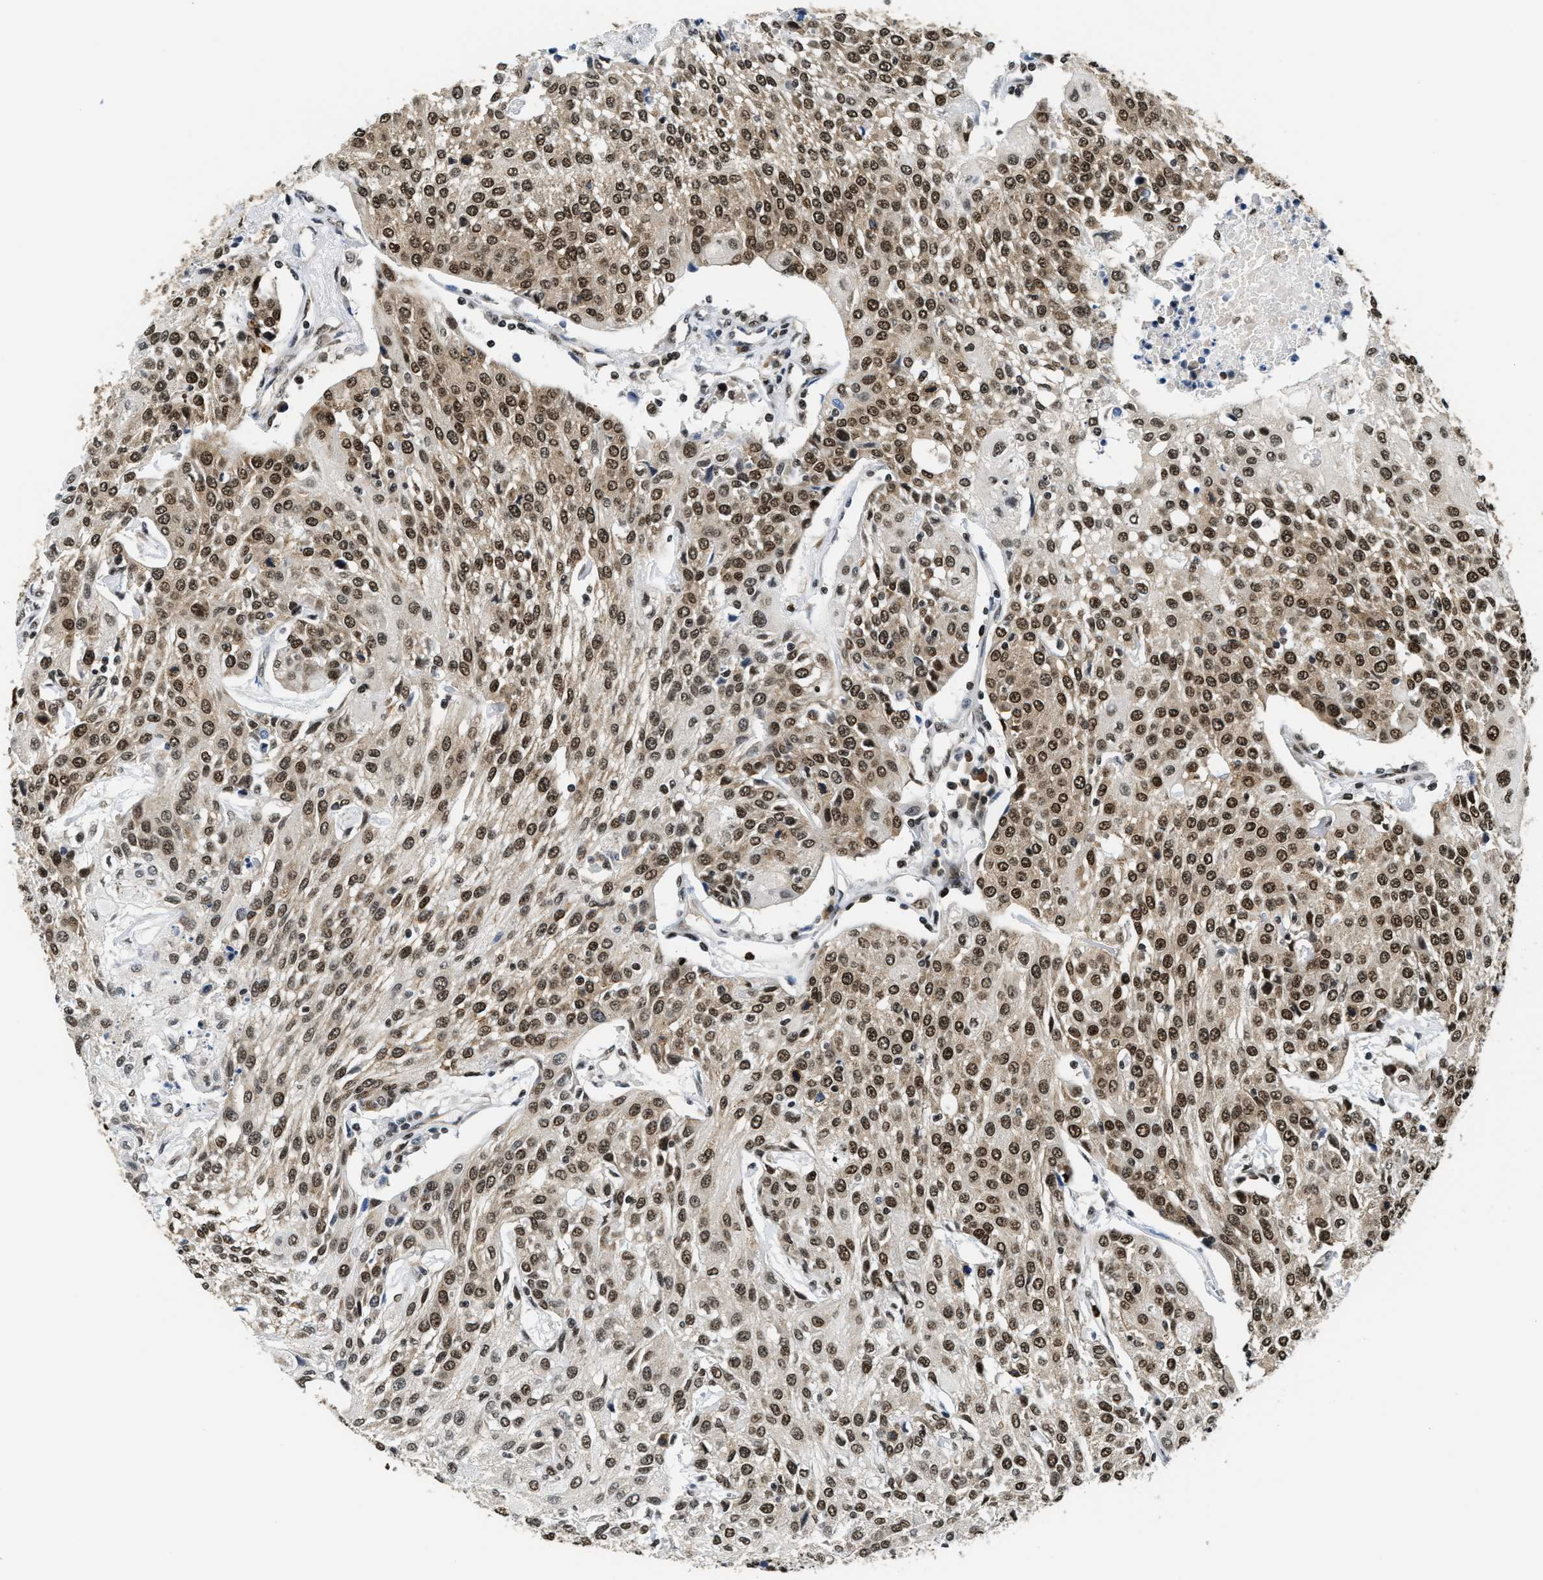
{"staining": {"intensity": "moderate", "quantity": ">75%", "location": "cytoplasmic/membranous,nuclear"}, "tissue": "urothelial cancer", "cell_type": "Tumor cells", "image_type": "cancer", "snomed": [{"axis": "morphology", "description": "Urothelial carcinoma, High grade"}, {"axis": "topography", "description": "Urinary bladder"}], "caption": "Urothelial carcinoma (high-grade) was stained to show a protein in brown. There is medium levels of moderate cytoplasmic/membranous and nuclear positivity in about >75% of tumor cells.", "gene": "CCNDBP1", "patient": {"sex": "female", "age": 85}}